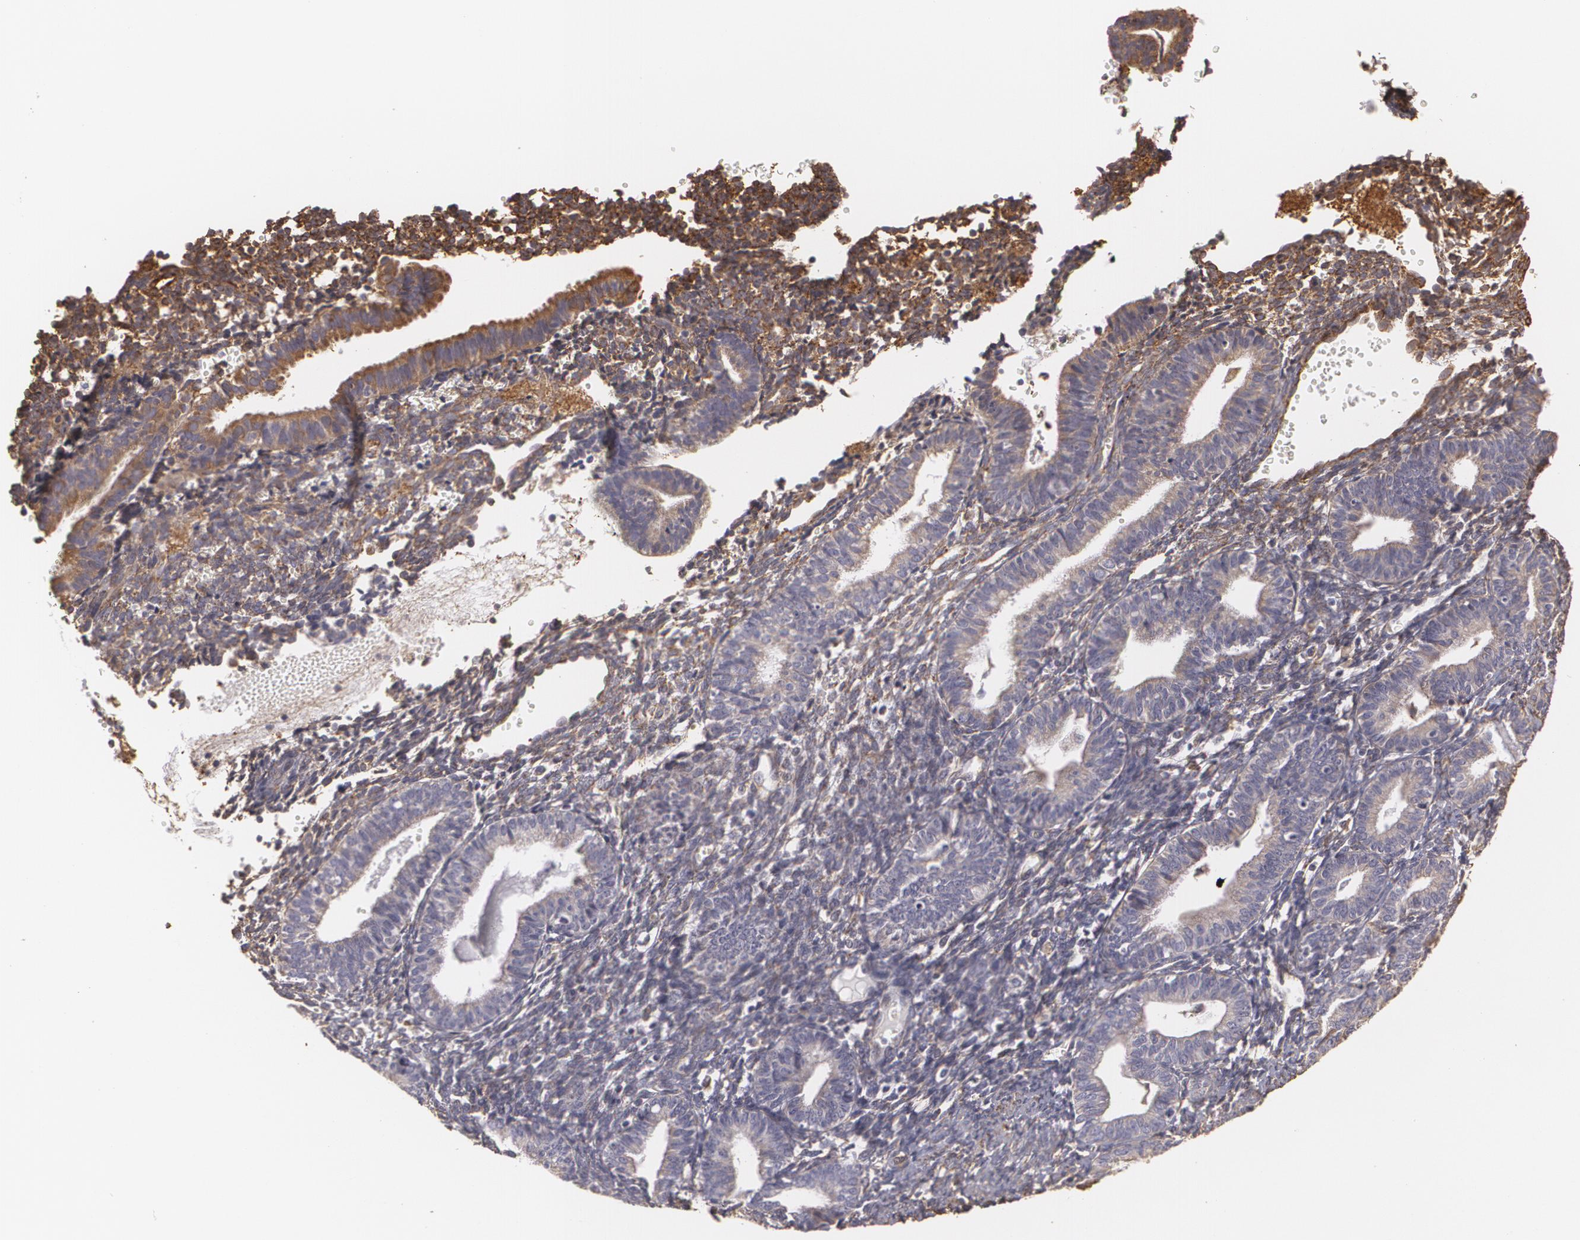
{"staining": {"intensity": "weak", "quantity": "25%-75%", "location": "cytoplasmic/membranous"}, "tissue": "endometrium", "cell_type": "Cells in endometrial stroma", "image_type": "normal", "snomed": [{"axis": "morphology", "description": "Normal tissue, NOS"}, {"axis": "topography", "description": "Endometrium"}], "caption": "Immunohistochemistry (IHC) staining of benign endometrium, which exhibits low levels of weak cytoplasmic/membranous staining in about 25%-75% of cells in endometrial stroma indicating weak cytoplasmic/membranous protein positivity. The staining was performed using DAB (brown) for protein detection and nuclei were counterstained in hematoxylin (blue).", "gene": "CYB5R3", "patient": {"sex": "female", "age": 61}}